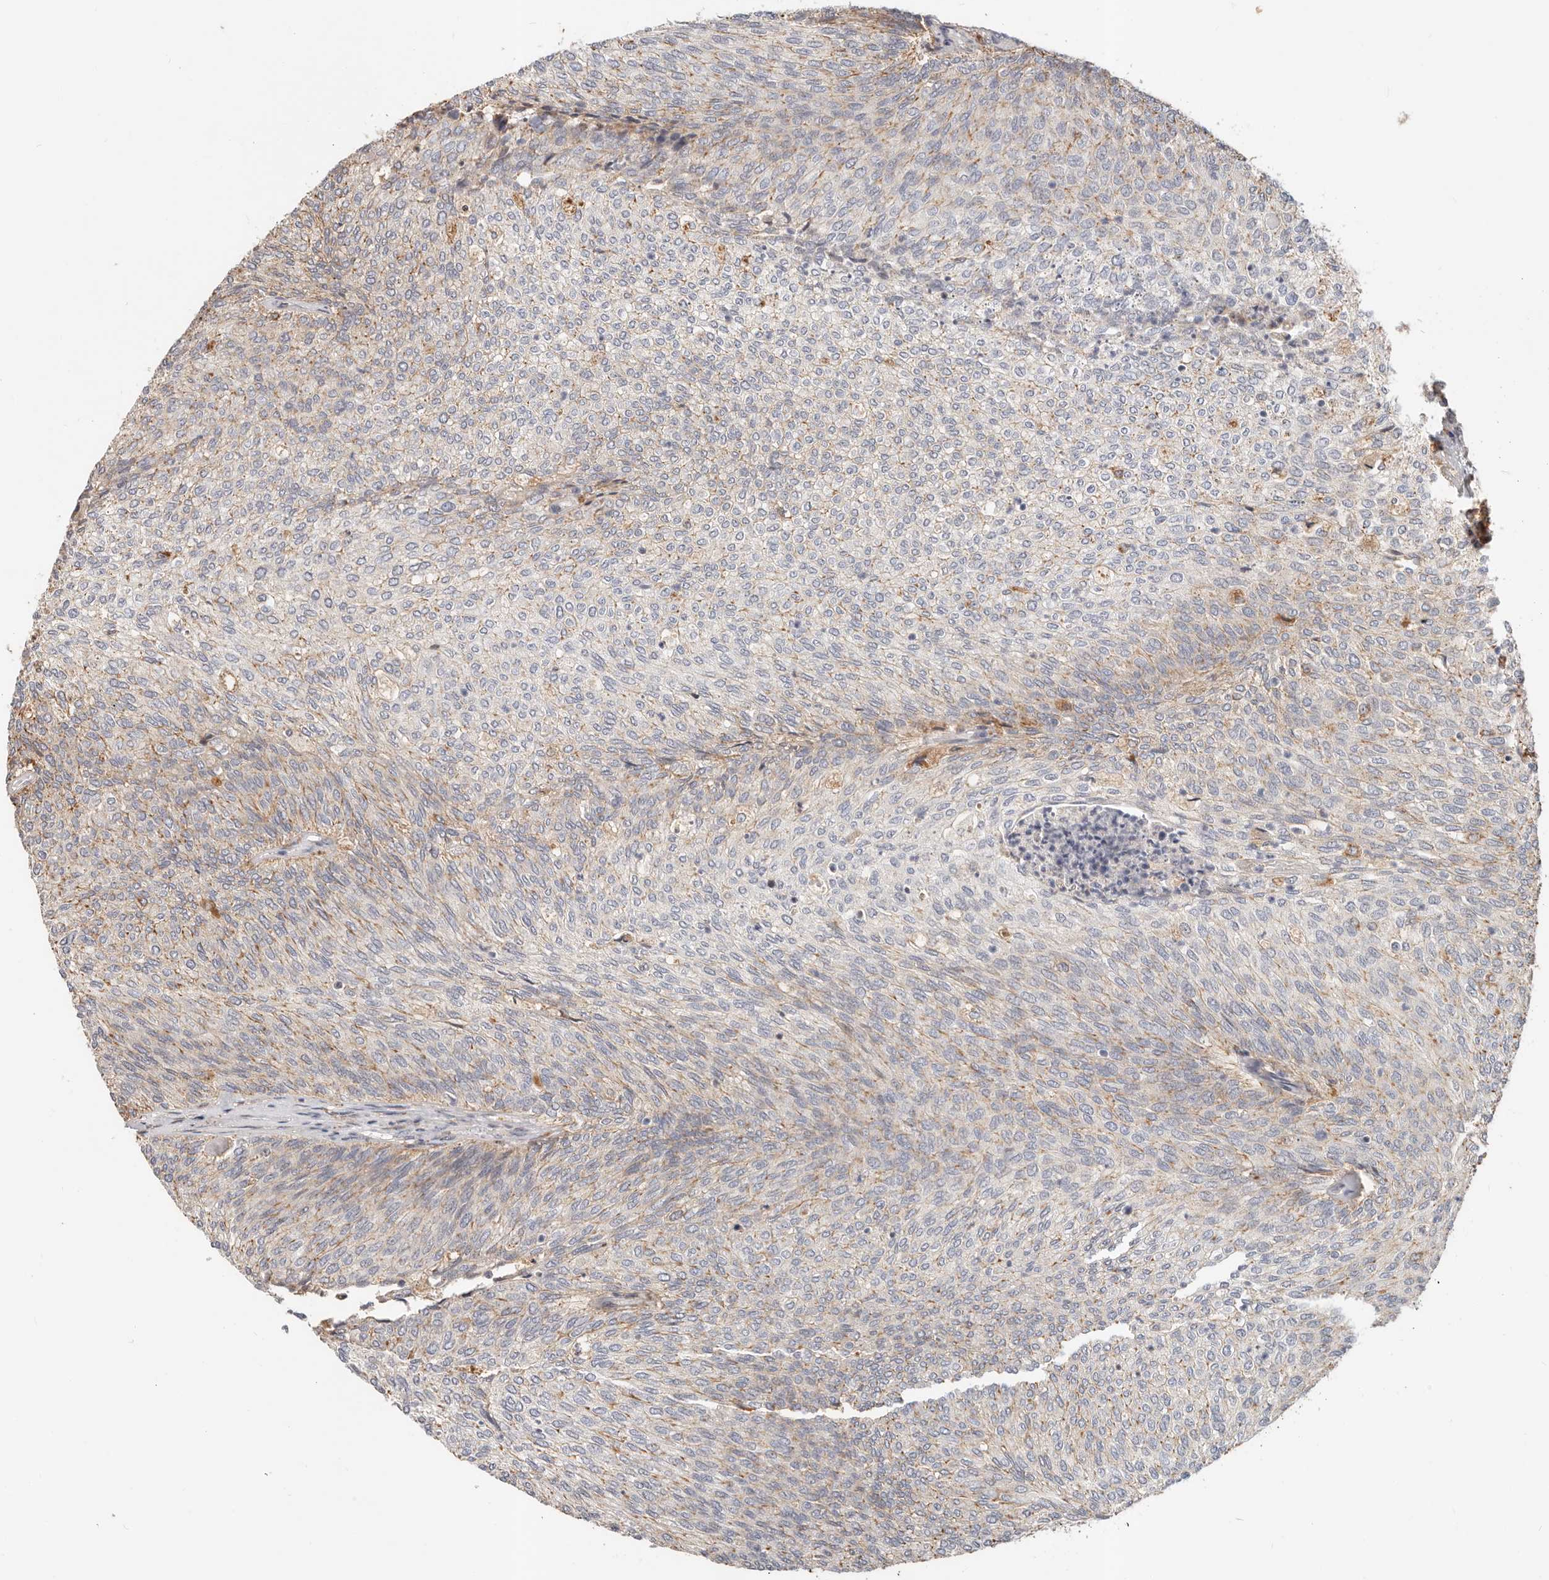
{"staining": {"intensity": "weak", "quantity": "25%-75%", "location": "cytoplasmic/membranous"}, "tissue": "urothelial cancer", "cell_type": "Tumor cells", "image_type": "cancer", "snomed": [{"axis": "morphology", "description": "Urothelial carcinoma, Low grade"}, {"axis": "topography", "description": "Urinary bladder"}], "caption": "Tumor cells exhibit weak cytoplasmic/membranous expression in about 25%-75% of cells in urothelial cancer.", "gene": "ZRANB1", "patient": {"sex": "female", "age": 79}}